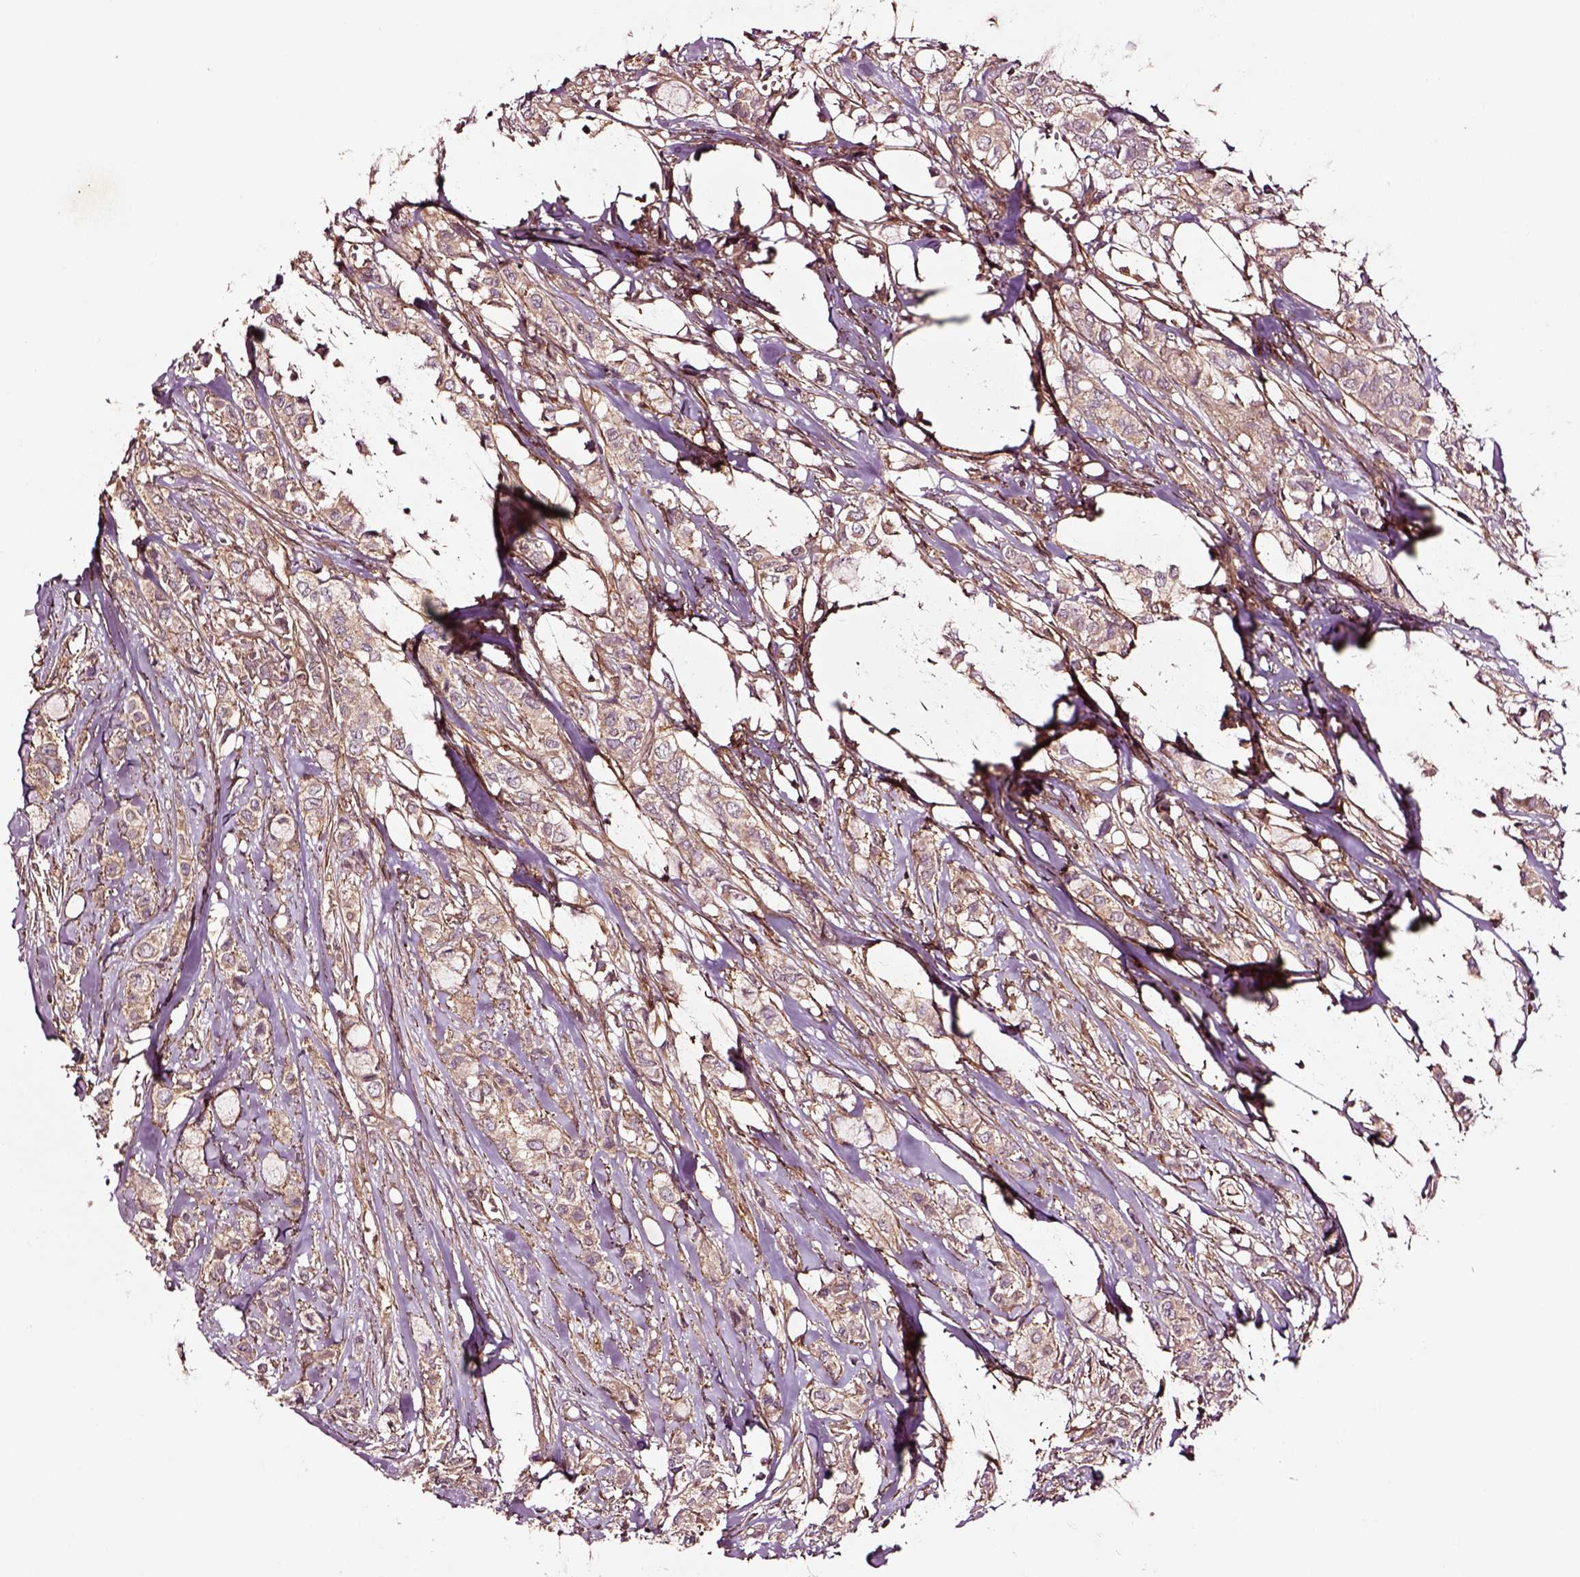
{"staining": {"intensity": "moderate", "quantity": "<25%", "location": "cytoplasmic/membranous"}, "tissue": "breast cancer", "cell_type": "Tumor cells", "image_type": "cancer", "snomed": [{"axis": "morphology", "description": "Duct carcinoma"}, {"axis": "topography", "description": "Breast"}], "caption": "This is a histology image of immunohistochemistry (IHC) staining of infiltrating ductal carcinoma (breast), which shows moderate staining in the cytoplasmic/membranous of tumor cells.", "gene": "RASSF5", "patient": {"sex": "female", "age": 85}}